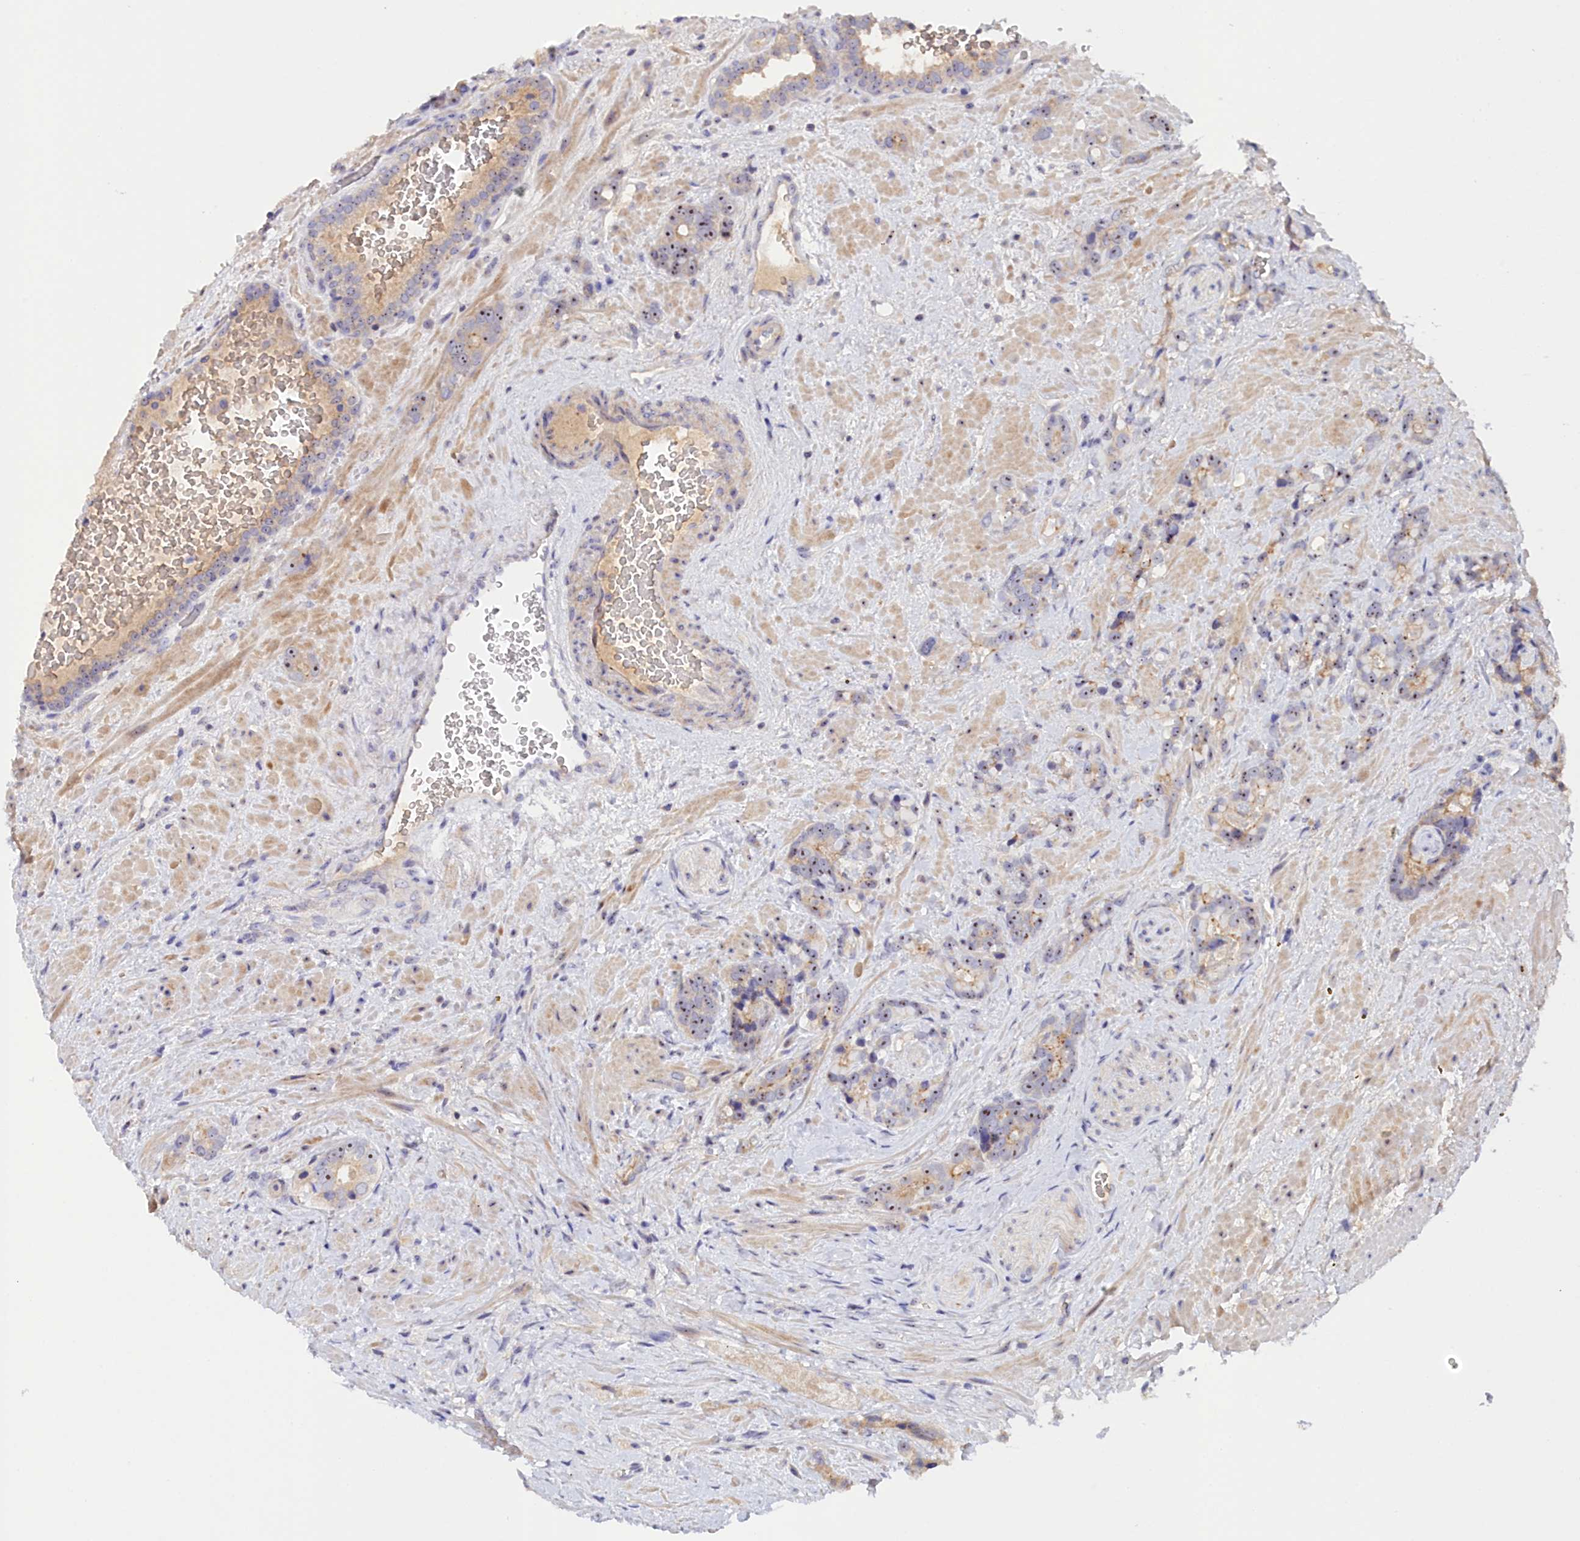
{"staining": {"intensity": "moderate", "quantity": ">75%", "location": "nuclear"}, "tissue": "prostate cancer", "cell_type": "Tumor cells", "image_type": "cancer", "snomed": [{"axis": "morphology", "description": "Adenocarcinoma, High grade"}, {"axis": "topography", "description": "Prostate"}], "caption": "High-magnification brightfield microscopy of prostate cancer (adenocarcinoma (high-grade)) stained with DAB (brown) and counterstained with hematoxylin (blue). tumor cells exhibit moderate nuclear positivity is appreciated in about>75% of cells.", "gene": "NEURL4", "patient": {"sex": "male", "age": 74}}